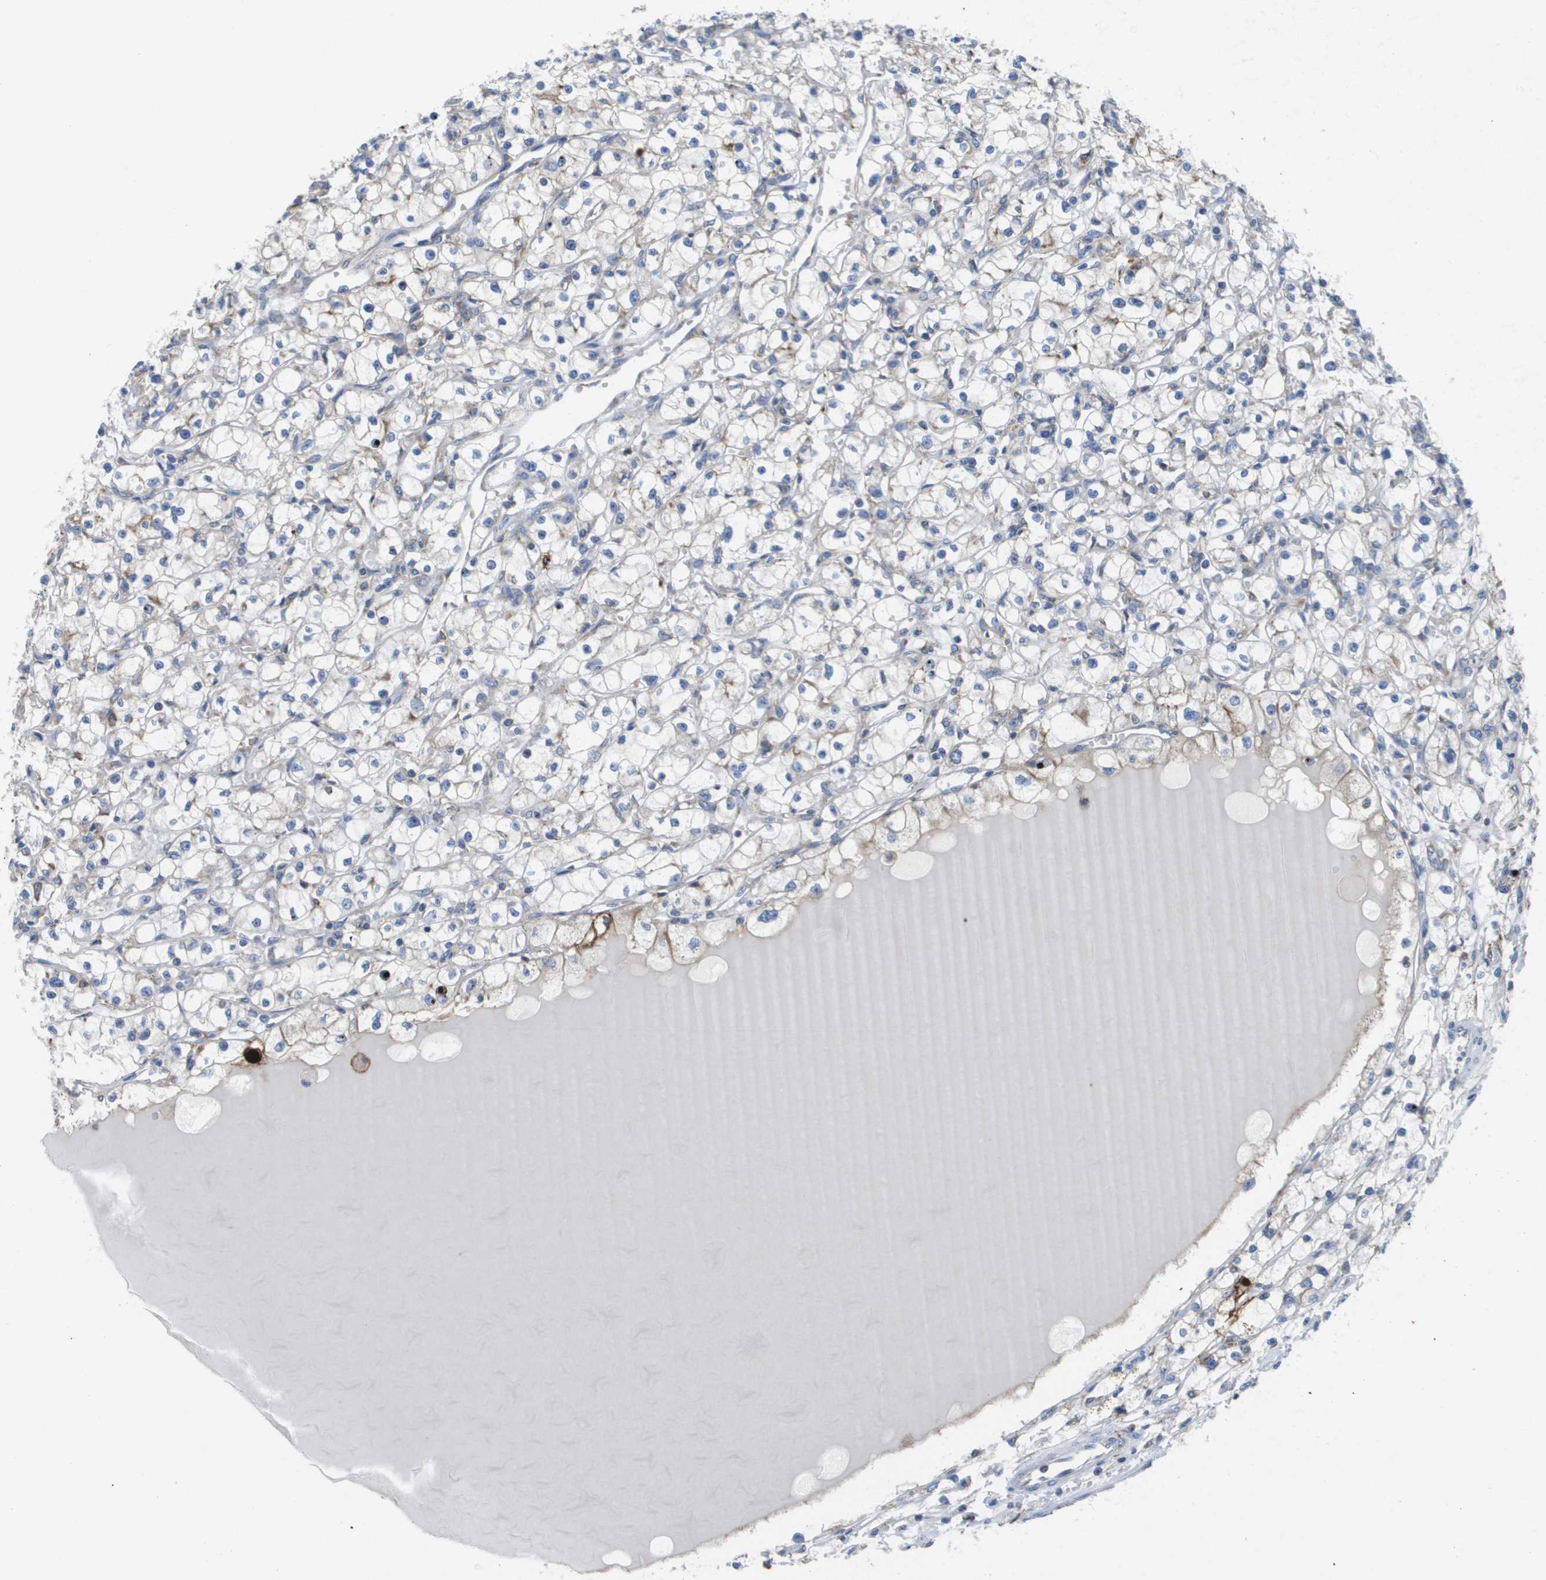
{"staining": {"intensity": "negative", "quantity": "none", "location": "none"}, "tissue": "renal cancer", "cell_type": "Tumor cells", "image_type": "cancer", "snomed": [{"axis": "morphology", "description": "Adenocarcinoma, NOS"}, {"axis": "topography", "description": "Kidney"}], "caption": "Immunohistochemical staining of renal cancer reveals no significant expression in tumor cells. (DAB (3,3'-diaminobenzidine) immunohistochemistry (IHC), high magnification).", "gene": "SDR42E1", "patient": {"sex": "male", "age": 56}}